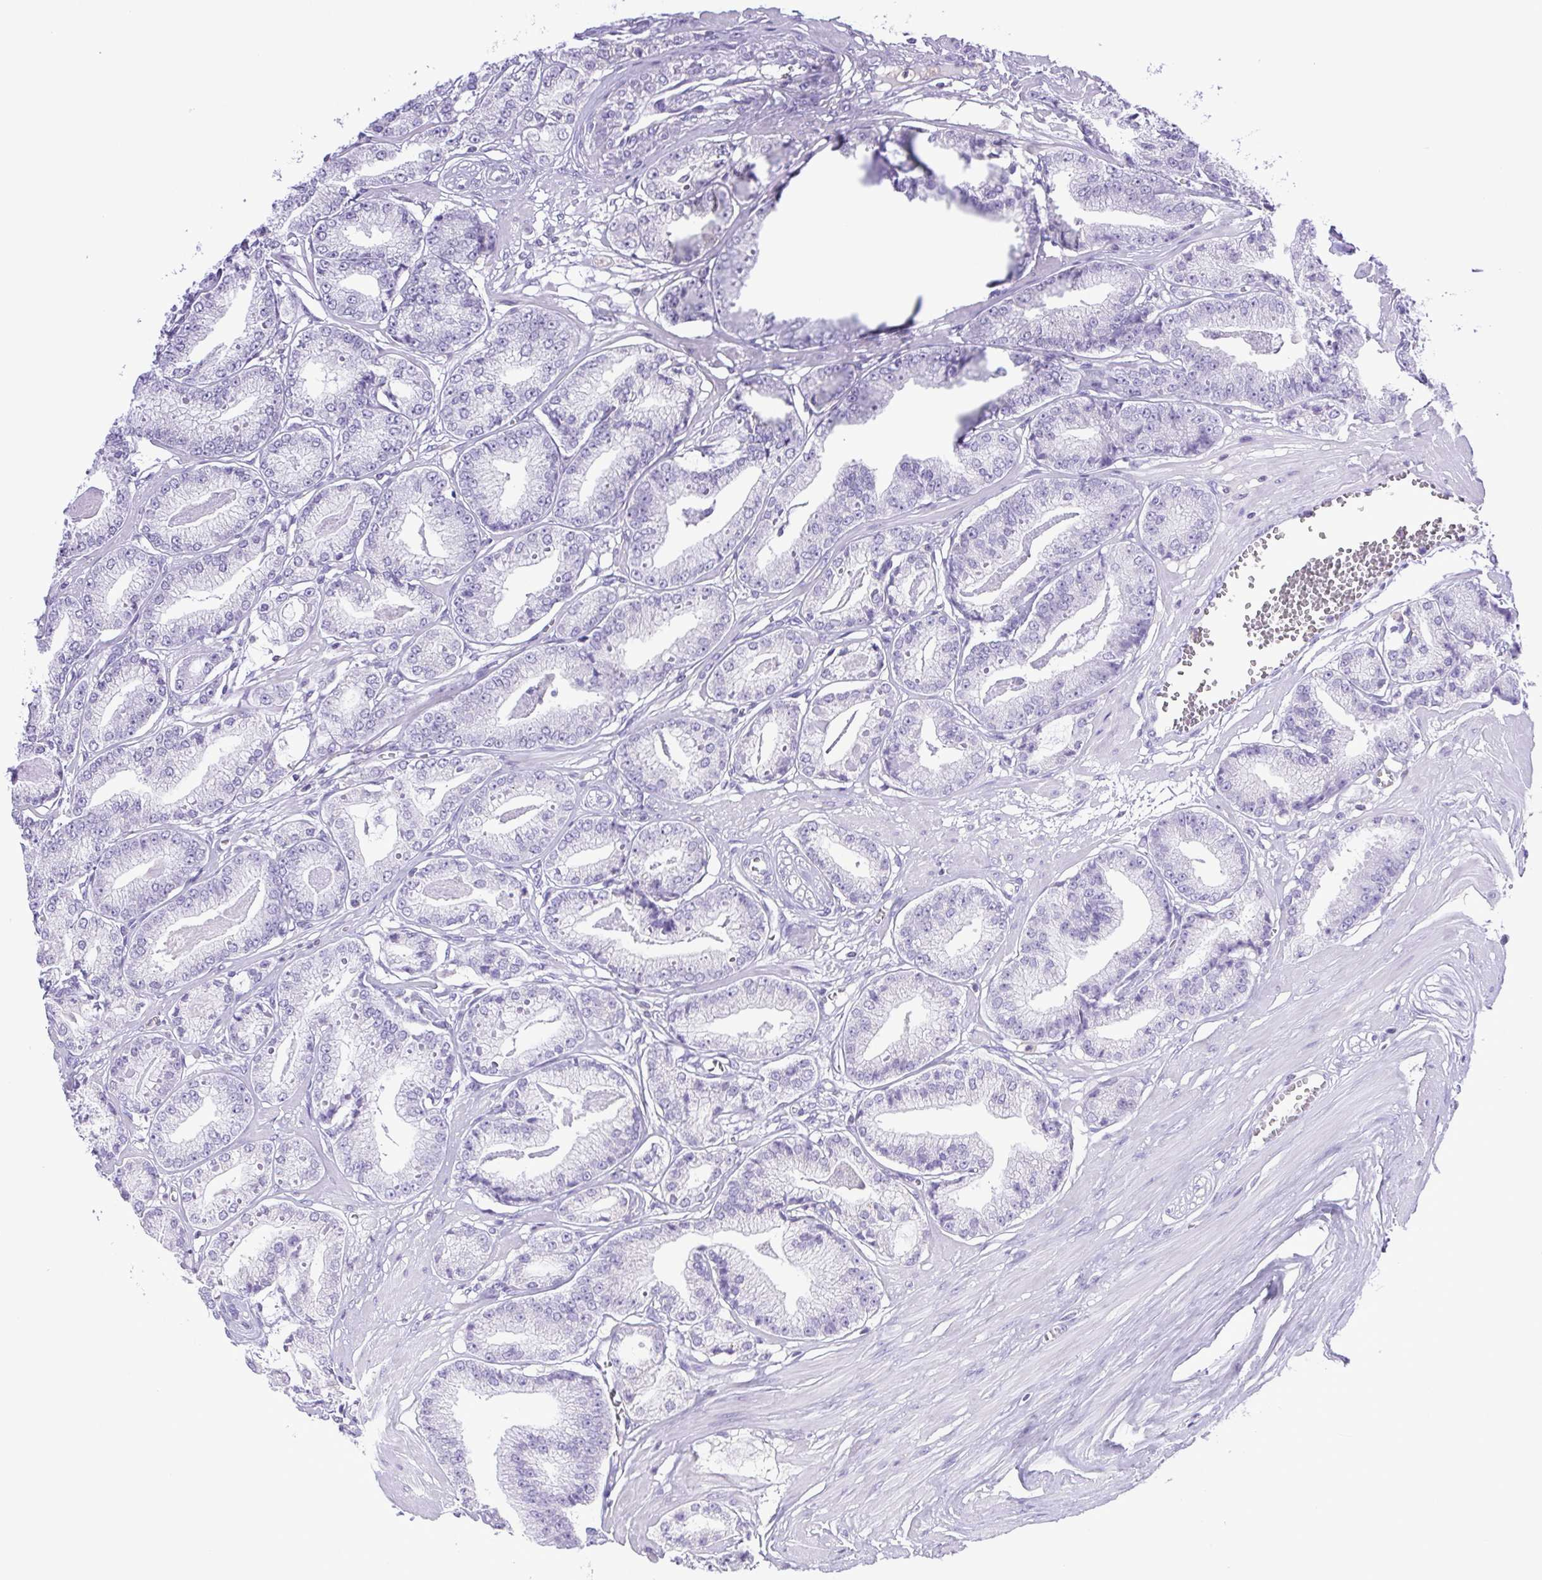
{"staining": {"intensity": "negative", "quantity": "none", "location": "none"}, "tissue": "prostate cancer", "cell_type": "Tumor cells", "image_type": "cancer", "snomed": [{"axis": "morphology", "description": "Adenocarcinoma, High grade"}, {"axis": "topography", "description": "Prostate"}], "caption": "Immunohistochemistry (IHC) of human prostate high-grade adenocarcinoma demonstrates no expression in tumor cells.", "gene": "SYNPR", "patient": {"sex": "male", "age": 71}}